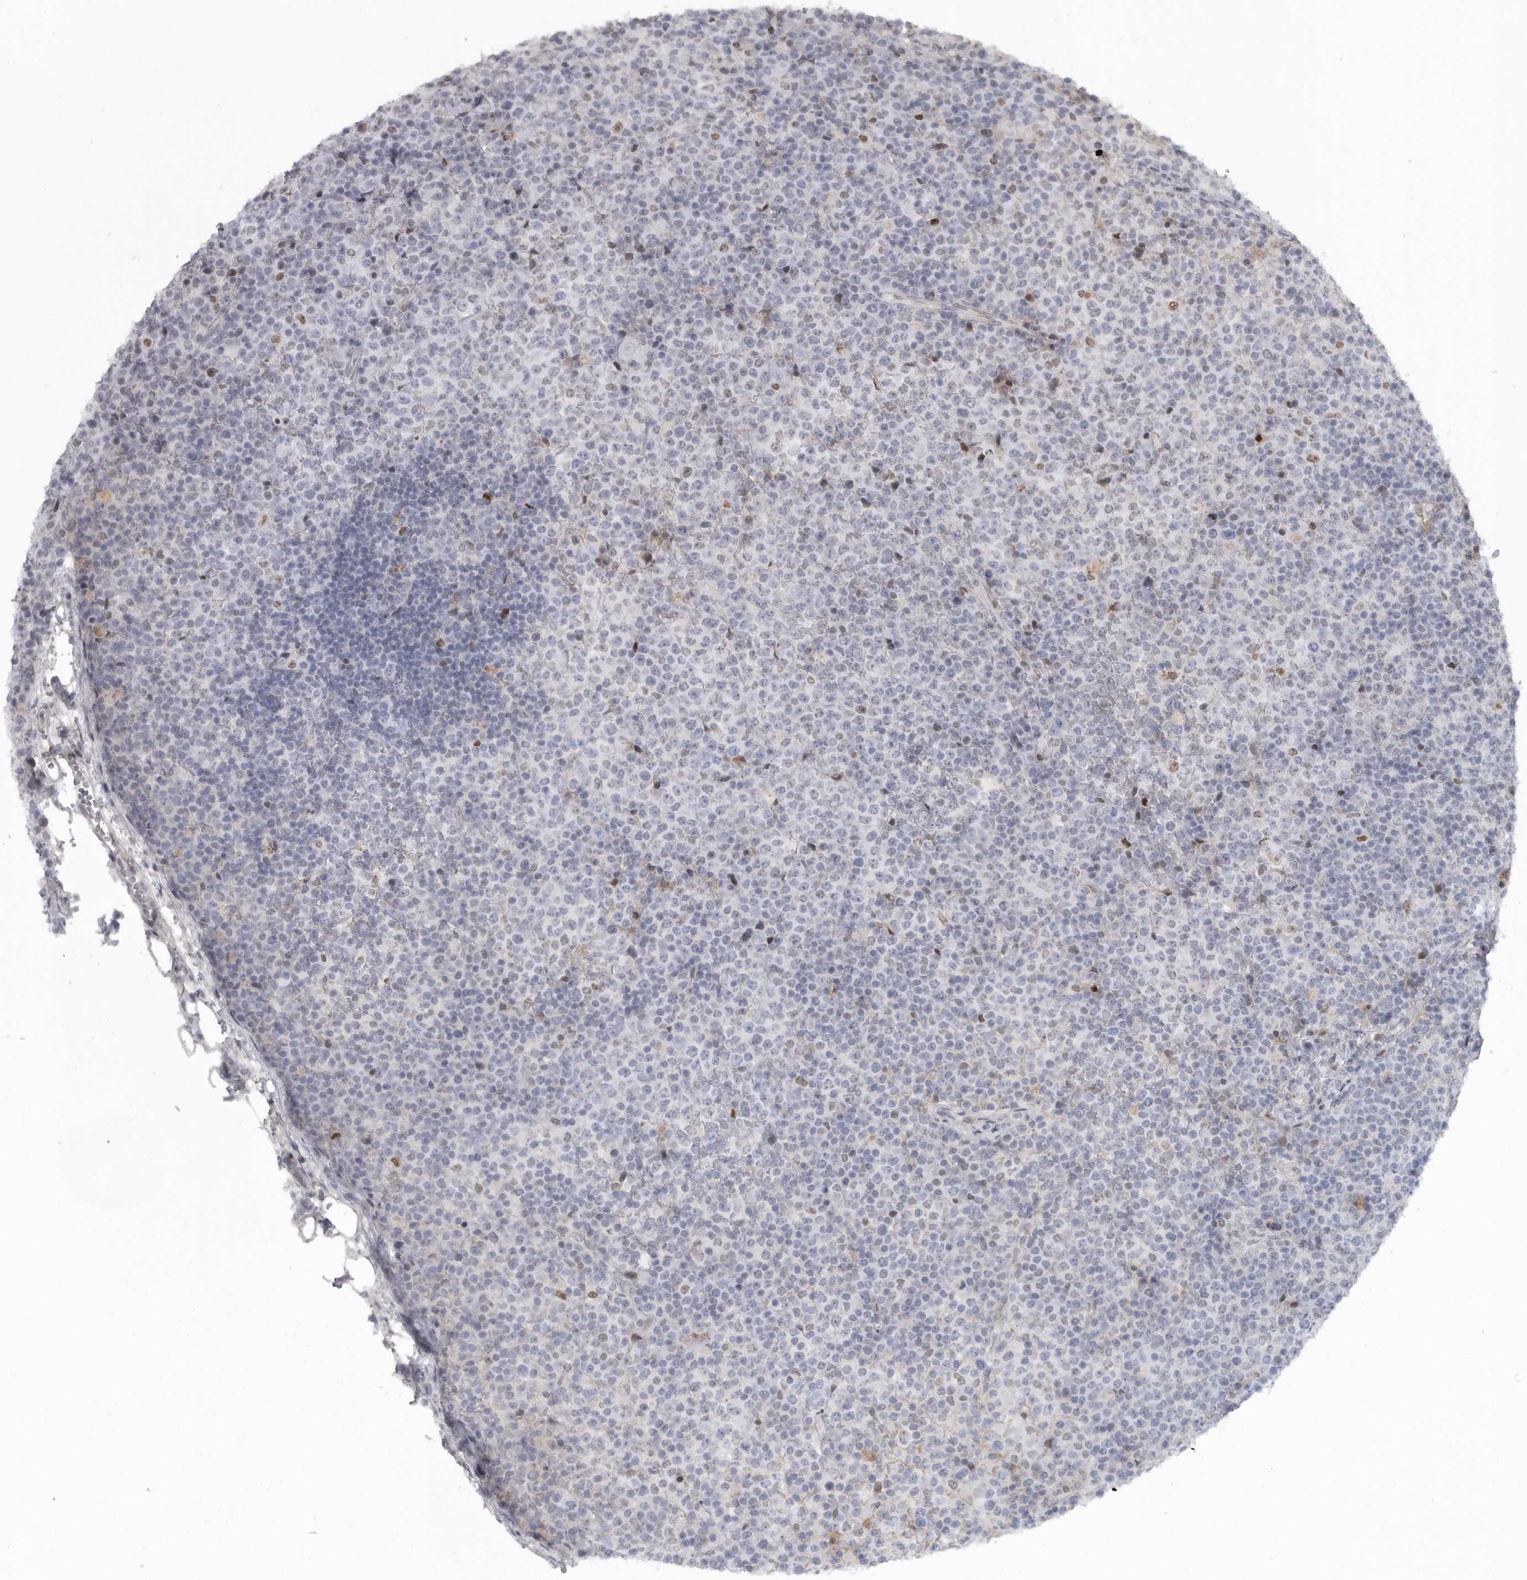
{"staining": {"intensity": "negative", "quantity": "none", "location": "none"}, "tissue": "lymphoma", "cell_type": "Tumor cells", "image_type": "cancer", "snomed": [{"axis": "morphology", "description": "Malignant lymphoma, non-Hodgkin's type, High grade"}, {"axis": "topography", "description": "Lymph node"}], "caption": "Tumor cells are negative for brown protein staining in malignant lymphoma, non-Hodgkin's type (high-grade). (DAB (3,3'-diaminobenzidine) IHC, high magnification).", "gene": "HMGN3", "patient": {"sex": "male", "age": 13}}